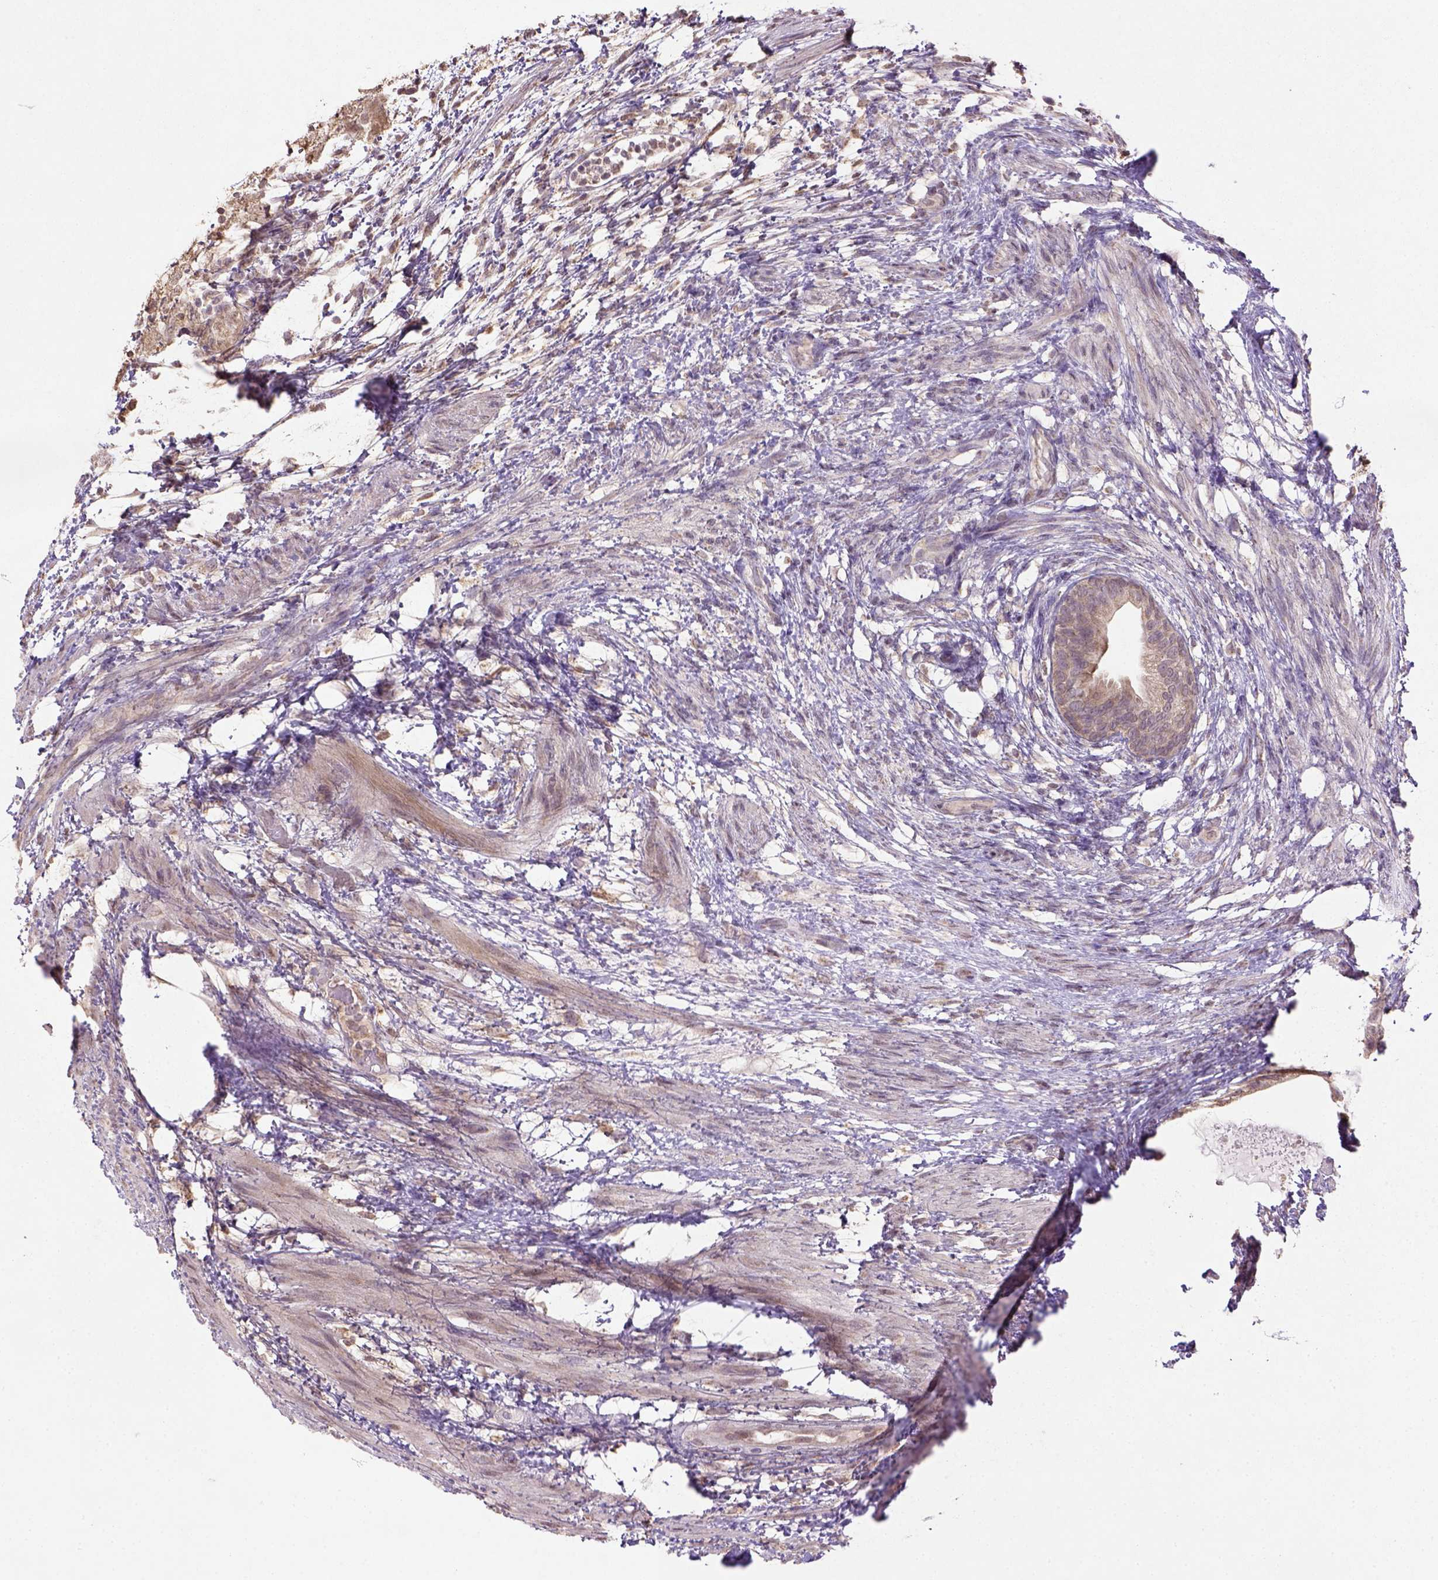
{"staining": {"intensity": "moderate", "quantity": ">75%", "location": "cytoplasmic/membranous"}, "tissue": "testis cancer", "cell_type": "Tumor cells", "image_type": "cancer", "snomed": [{"axis": "morphology", "description": "Carcinoma, Embryonal, NOS"}, {"axis": "topography", "description": "Testis"}], "caption": "Immunohistochemical staining of human testis embryonal carcinoma exhibits medium levels of moderate cytoplasmic/membranous staining in about >75% of tumor cells.", "gene": "NUDT10", "patient": {"sex": "male", "age": 24}}